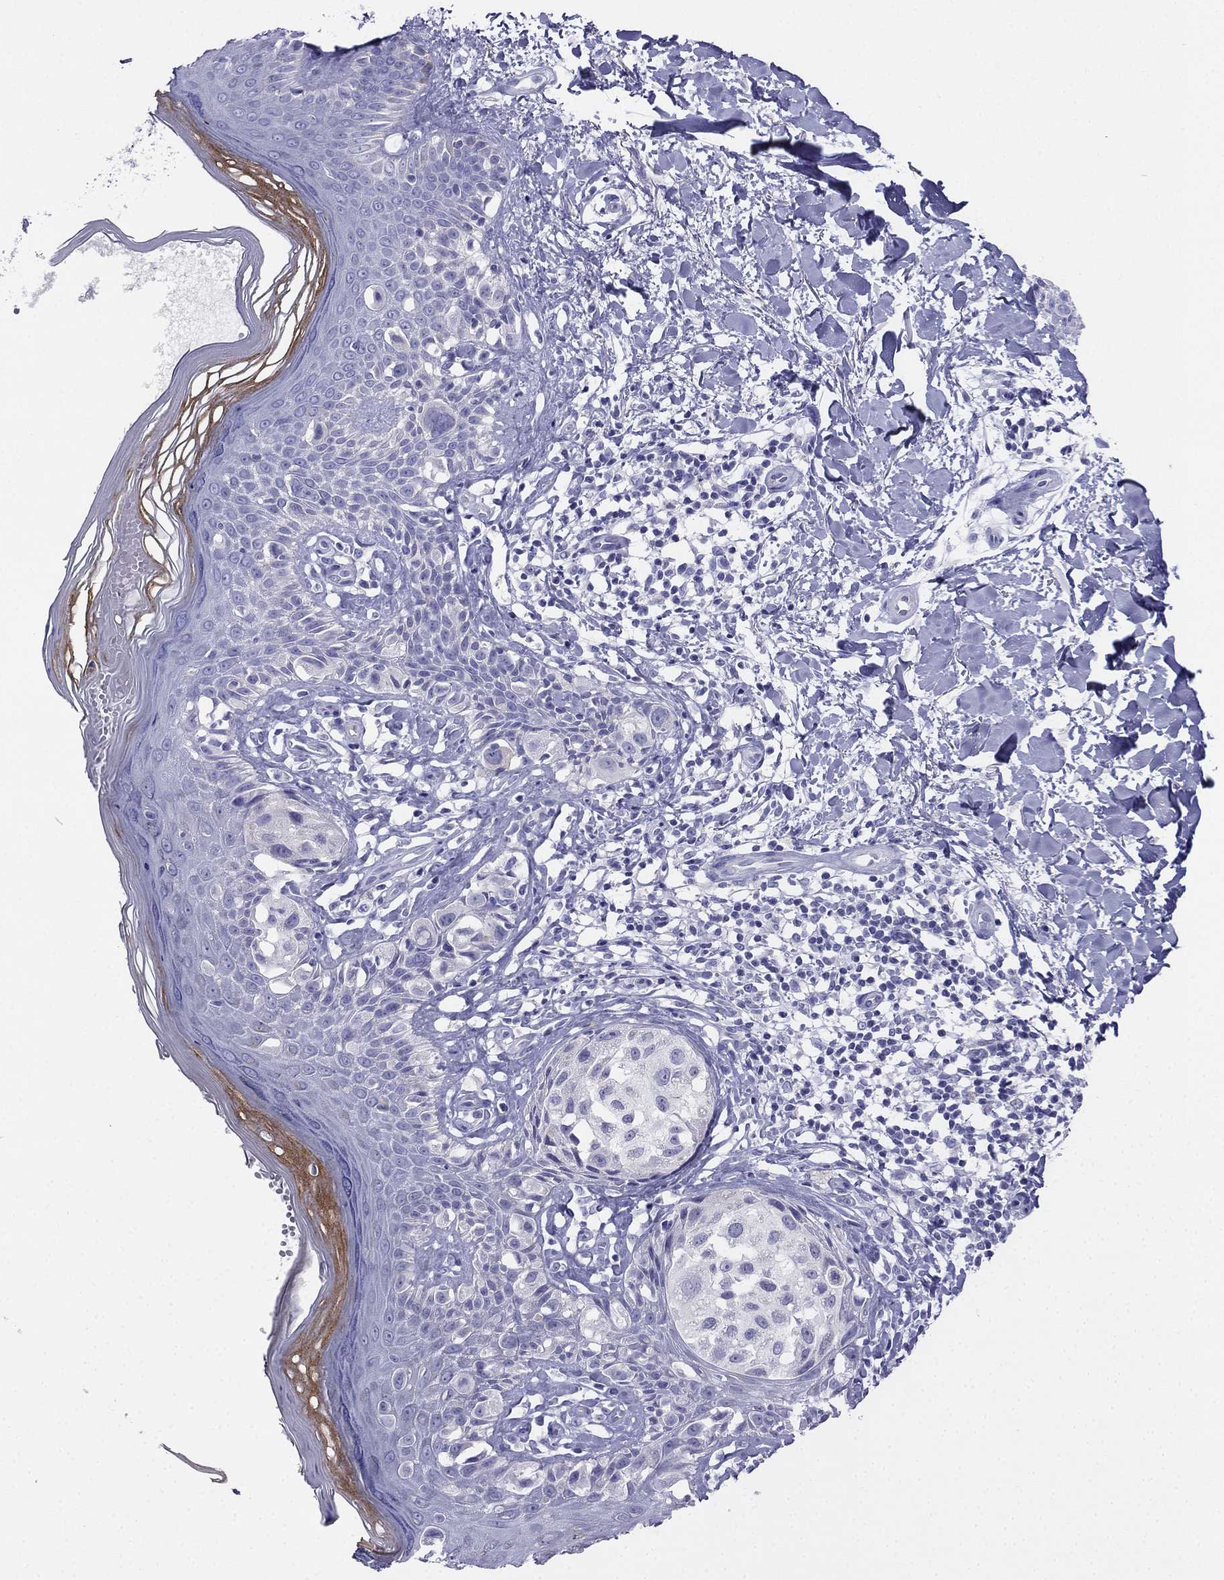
{"staining": {"intensity": "negative", "quantity": "none", "location": "none"}, "tissue": "melanoma", "cell_type": "Tumor cells", "image_type": "cancer", "snomed": [{"axis": "morphology", "description": "Malignant melanoma, NOS"}, {"axis": "topography", "description": "Skin"}], "caption": "A high-resolution image shows immunohistochemistry (IHC) staining of melanoma, which displays no significant positivity in tumor cells.", "gene": "ALOXE3", "patient": {"sex": "female", "age": 73}}